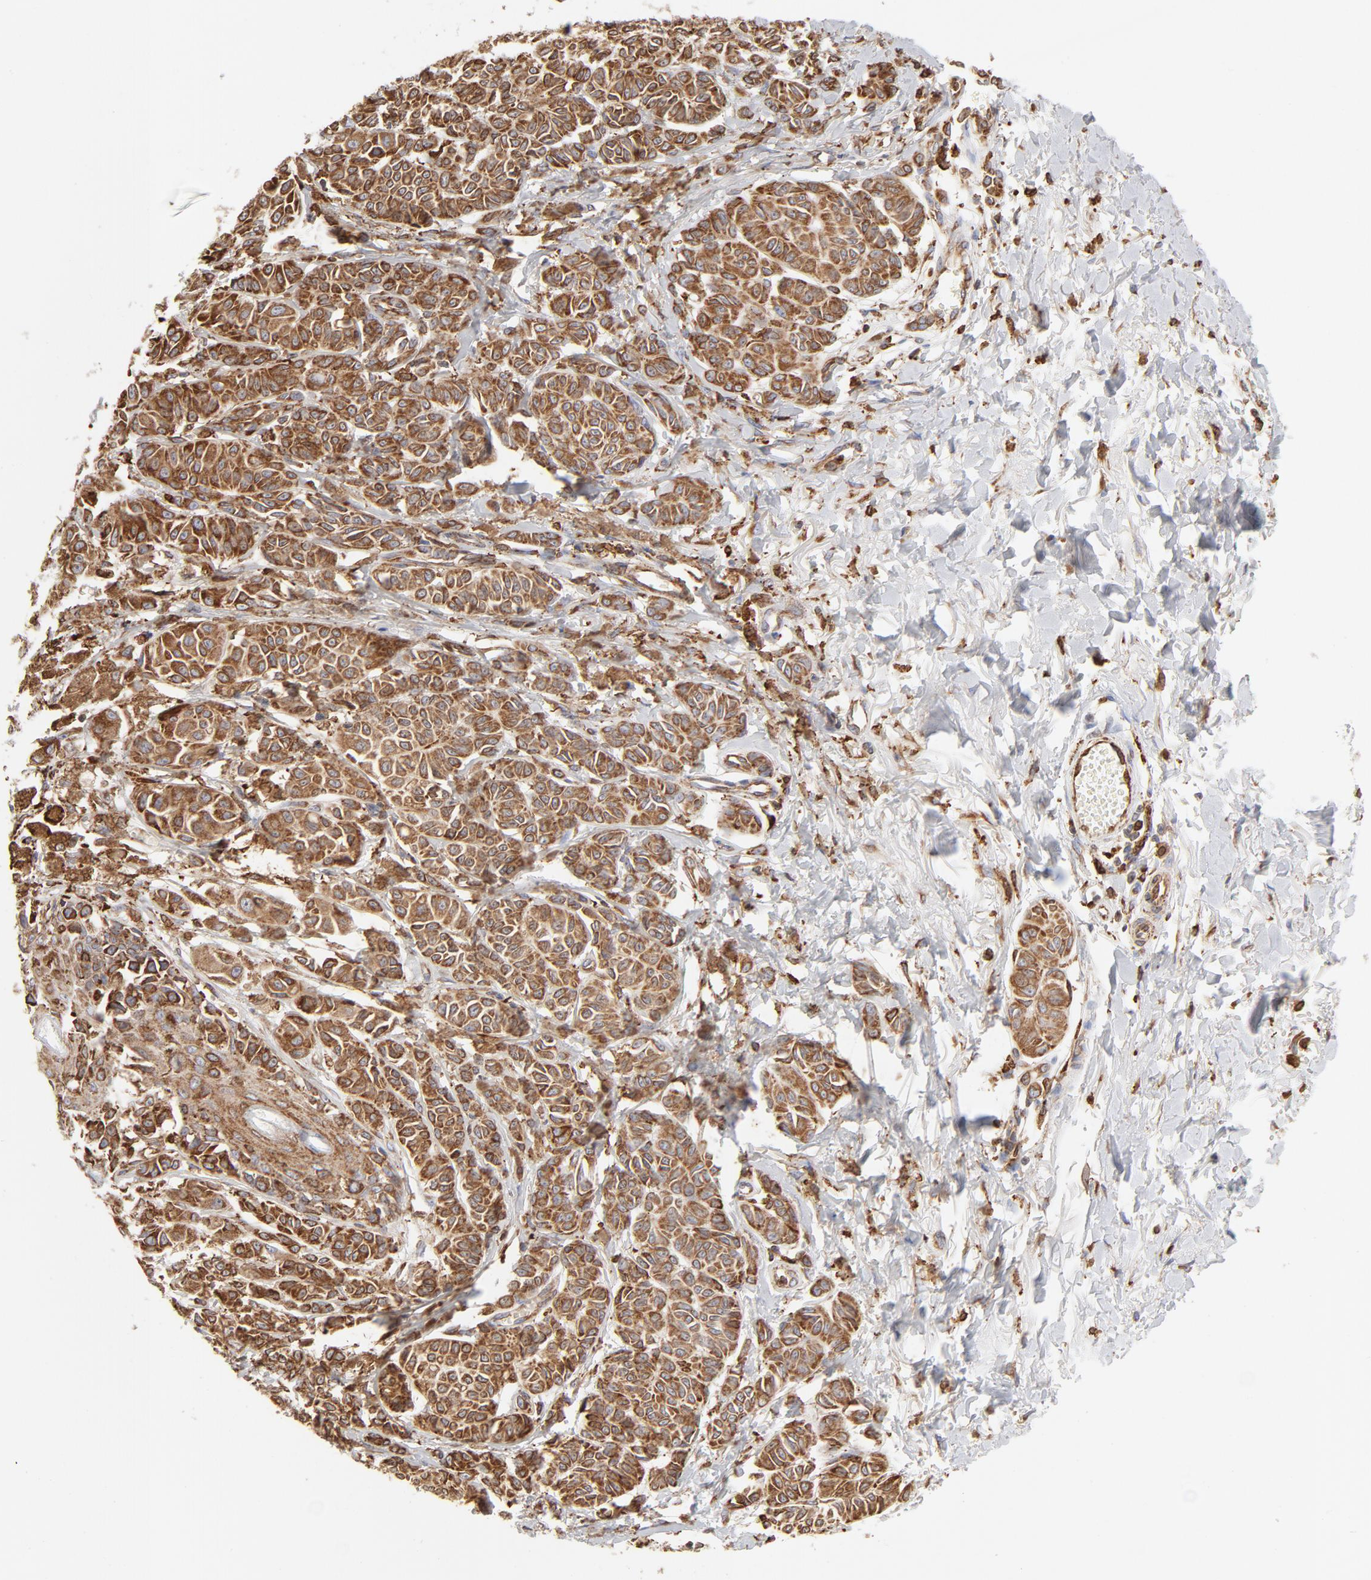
{"staining": {"intensity": "strong", "quantity": ">75%", "location": "cytoplasmic/membranous"}, "tissue": "melanoma", "cell_type": "Tumor cells", "image_type": "cancer", "snomed": [{"axis": "morphology", "description": "Malignant melanoma, NOS"}, {"axis": "topography", "description": "Skin"}], "caption": "Immunohistochemical staining of melanoma reveals strong cytoplasmic/membranous protein expression in approximately >75% of tumor cells.", "gene": "CANX", "patient": {"sex": "male", "age": 76}}